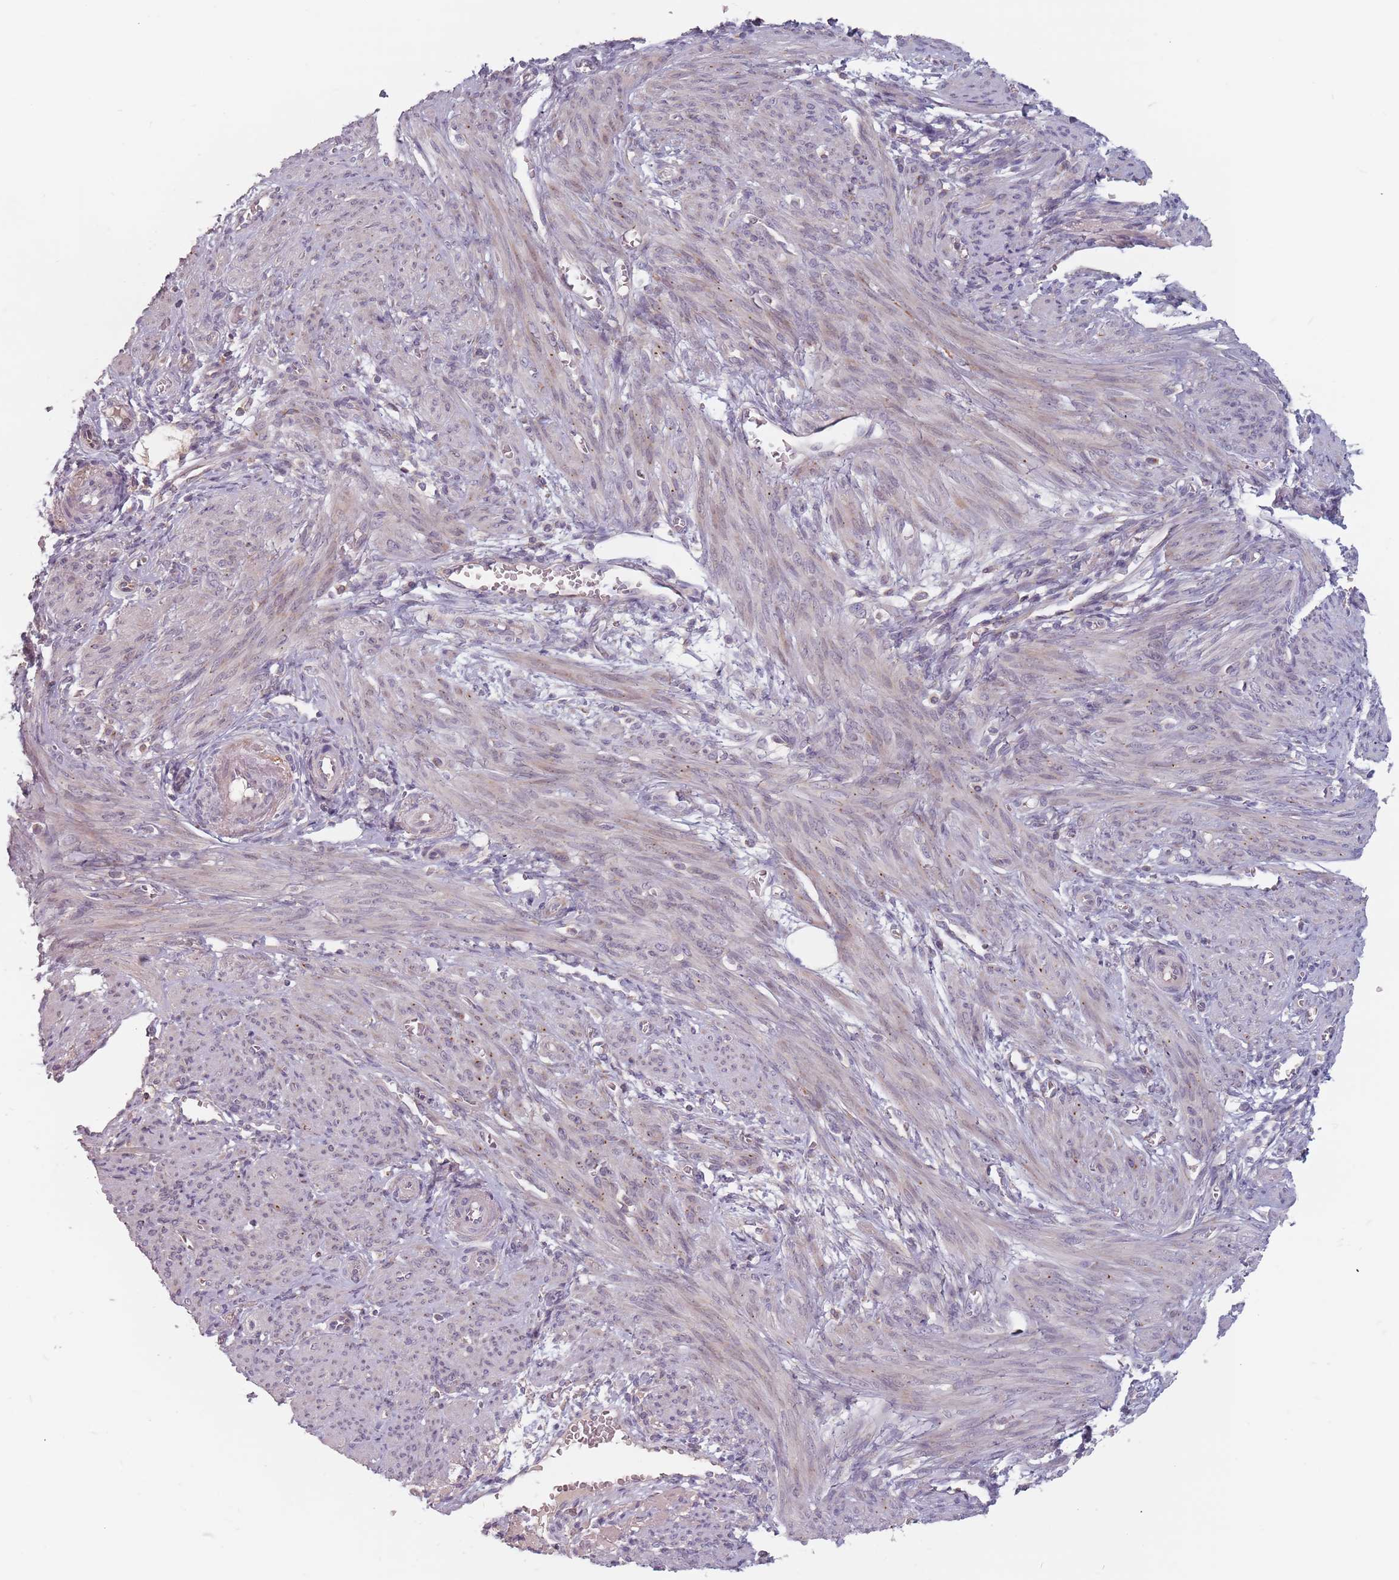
{"staining": {"intensity": "negative", "quantity": "none", "location": "none"}, "tissue": "smooth muscle", "cell_type": "Smooth muscle cells", "image_type": "normal", "snomed": [{"axis": "morphology", "description": "Normal tissue, NOS"}, {"axis": "topography", "description": "Smooth muscle"}], "caption": "Human smooth muscle stained for a protein using immunohistochemistry (IHC) shows no positivity in smooth muscle cells.", "gene": "ADAL", "patient": {"sex": "female", "age": 39}}